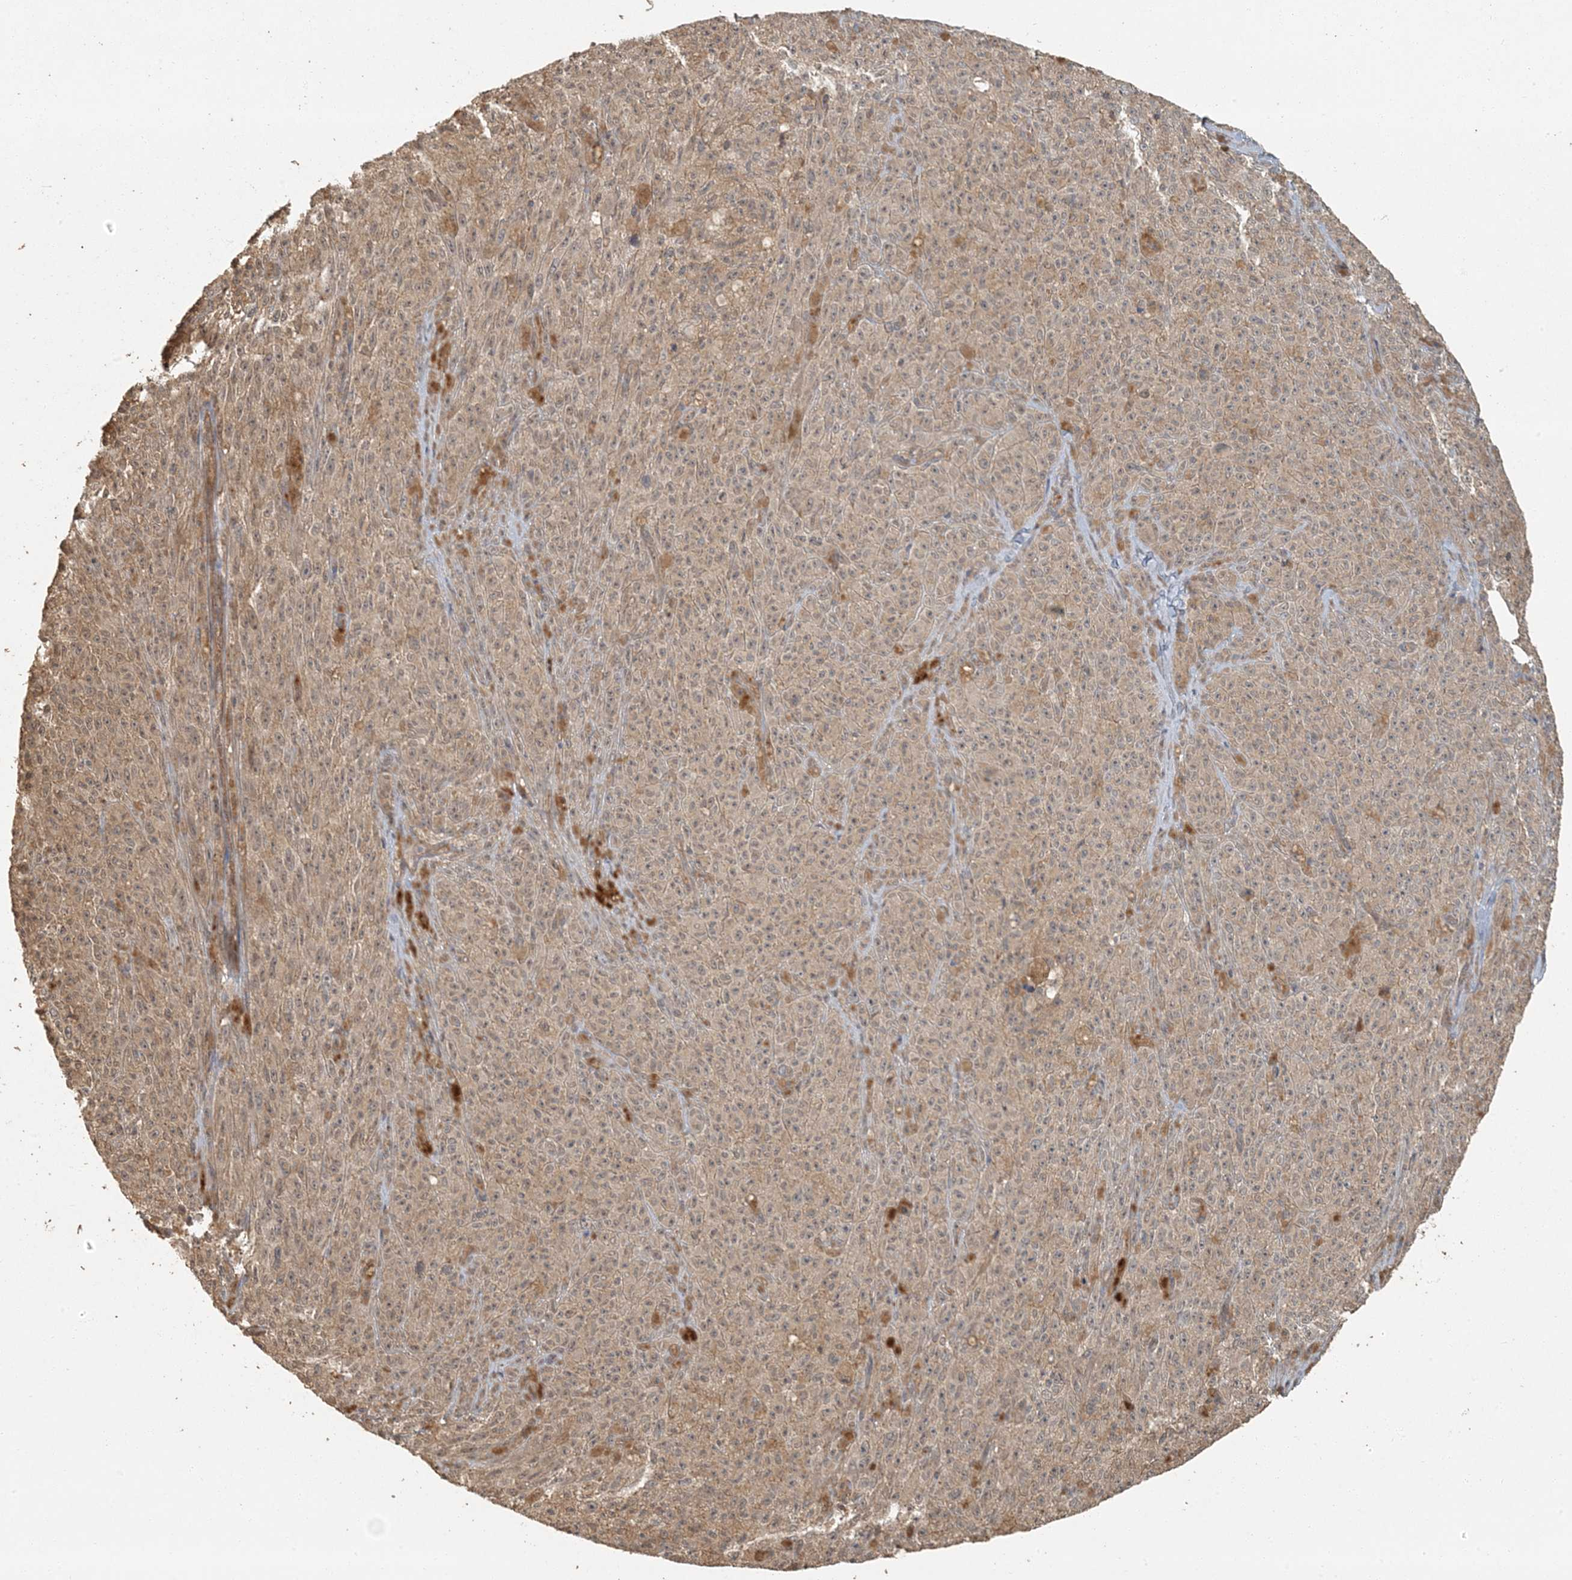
{"staining": {"intensity": "moderate", "quantity": "25%-75%", "location": "cytoplasmic/membranous"}, "tissue": "melanoma", "cell_type": "Tumor cells", "image_type": "cancer", "snomed": [{"axis": "morphology", "description": "Malignant melanoma, NOS"}, {"axis": "topography", "description": "Skin"}], "caption": "IHC photomicrograph of neoplastic tissue: malignant melanoma stained using IHC shows medium levels of moderate protein expression localized specifically in the cytoplasmic/membranous of tumor cells, appearing as a cytoplasmic/membranous brown color.", "gene": "AK9", "patient": {"sex": "female", "age": 82}}